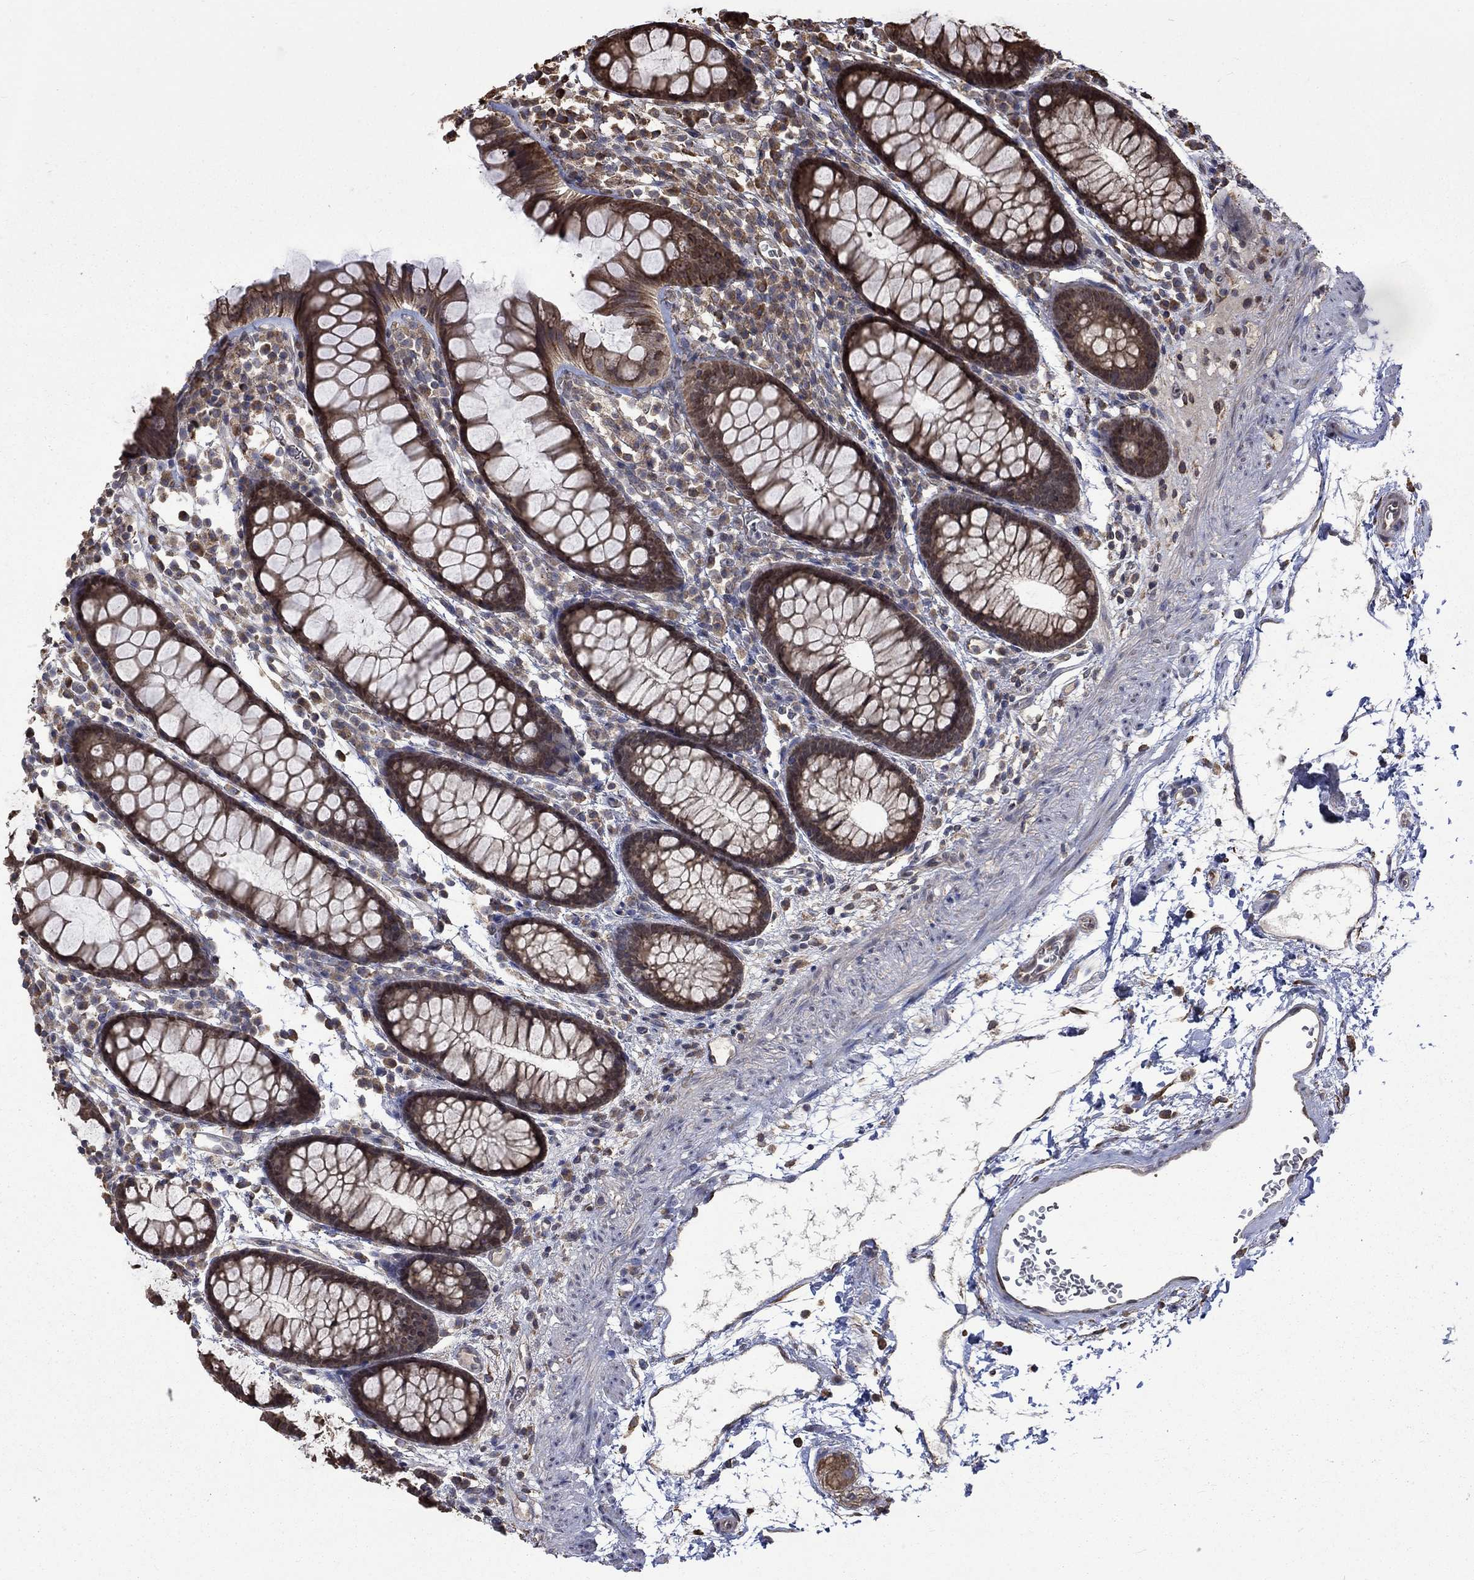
{"staining": {"intensity": "negative", "quantity": "none", "location": "none"}, "tissue": "colon", "cell_type": "Endothelial cells", "image_type": "normal", "snomed": [{"axis": "morphology", "description": "Normal tissue, NOS"}, {"axis": "topography", "description": "Colon"}], "caption": "This is a photomicrograph of immunohistochemistry staining of unremarkable colon, which shows no expression in endothelial cells. Nuclei are stained in blue.", "gene": "ESRRA", "patient": {"sex": "male", "age": 76}}